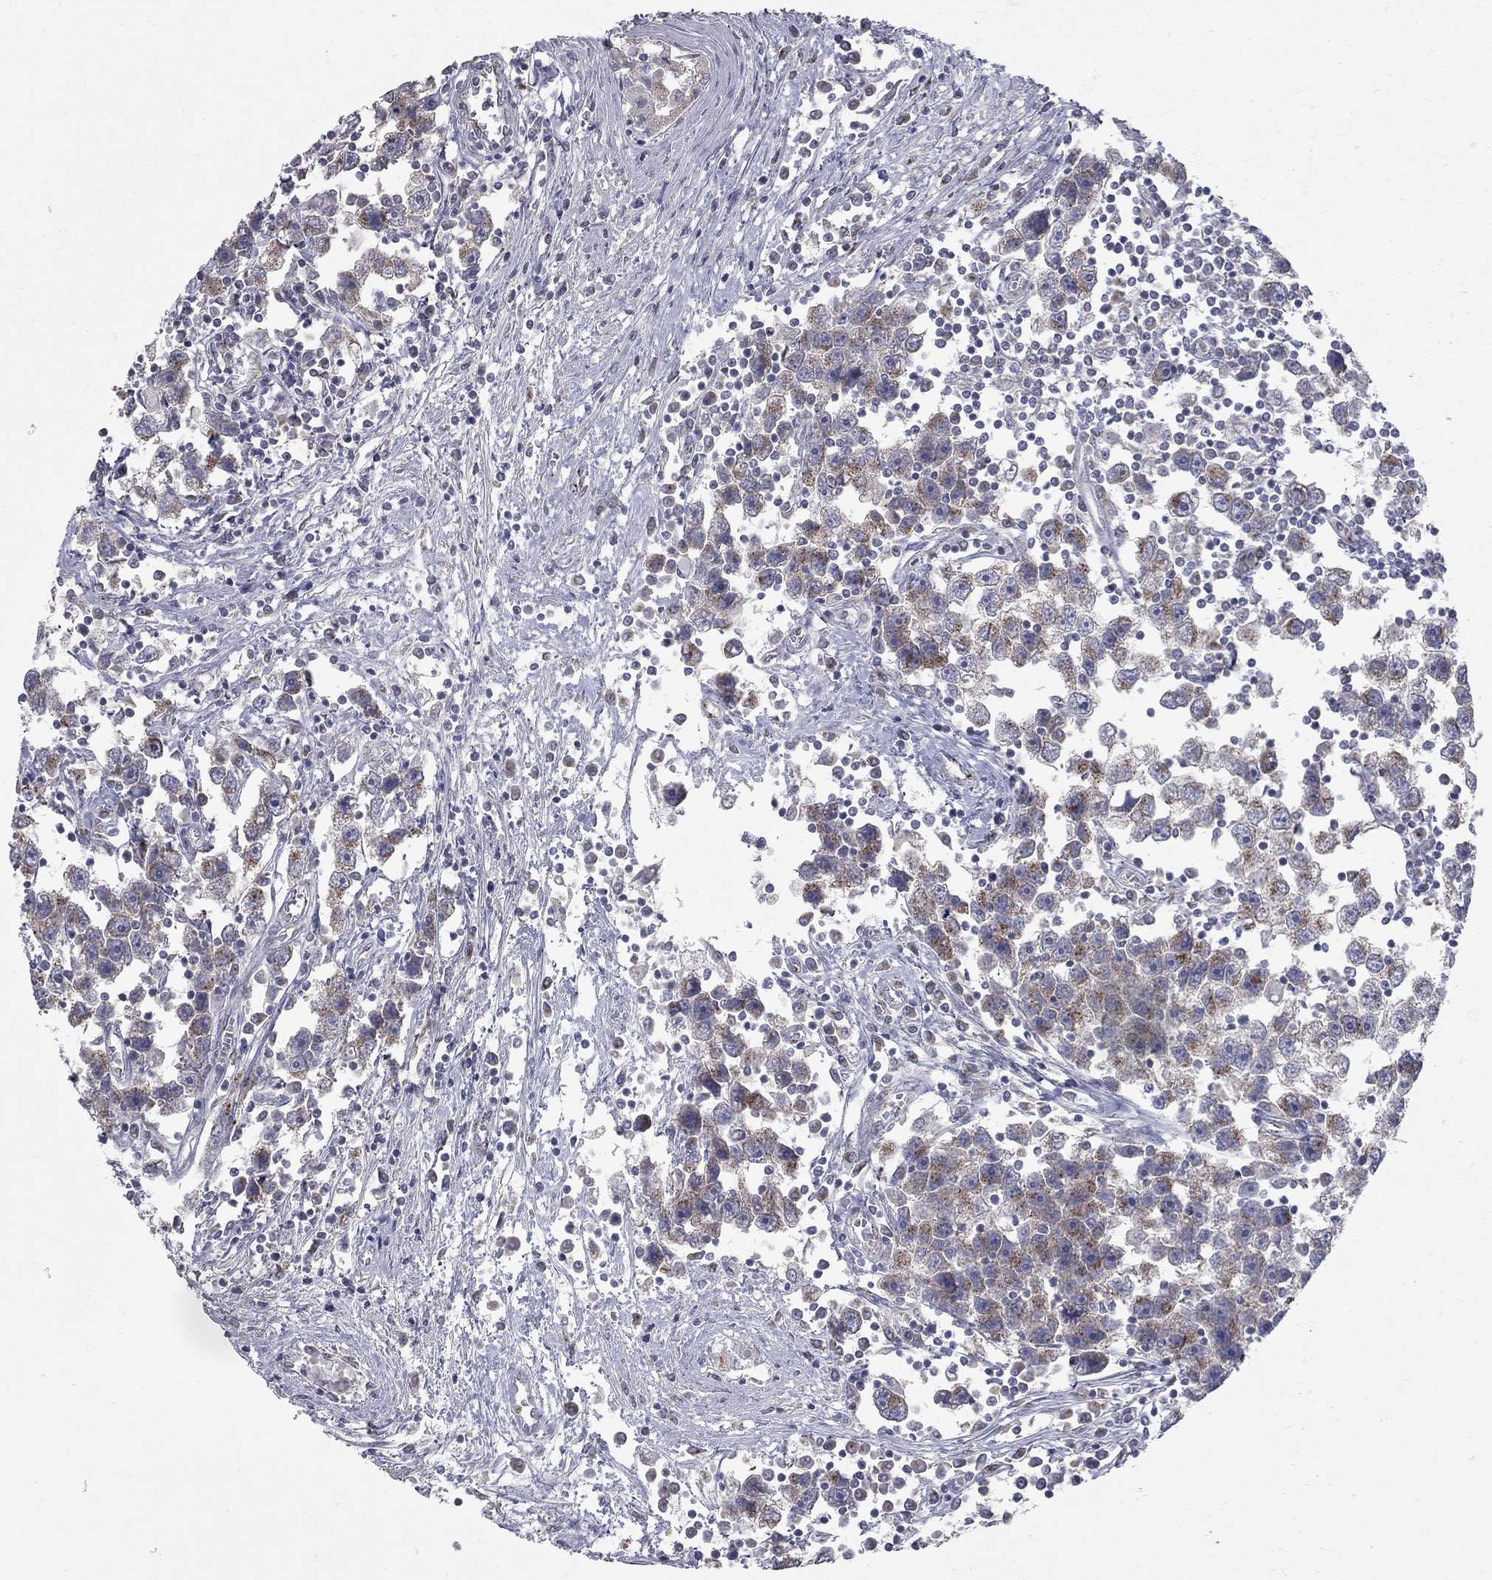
{"staining": {"intensity": "moderate", "quantity": "25%-75%", "location": "cytoplasmic/membranous"}, "tissue": "testis cancer", "cell_type": "Tumor cells", "image_type": "cancer", "snomed": [{"axis": "morphology", "description": "Seminoma, NOS"}, {"axis": "topography", "description": "Testis"}], "caption": "A micrograph showing moderate cytoplasmic/membranous positivity in approximately 25%-75% of tumor cells in testis cancer (seminoma), as visualized by brown immunohistochemical staining.", "gene": "KIAA0319L", "patient": {"sex": "male", "age": 30}}